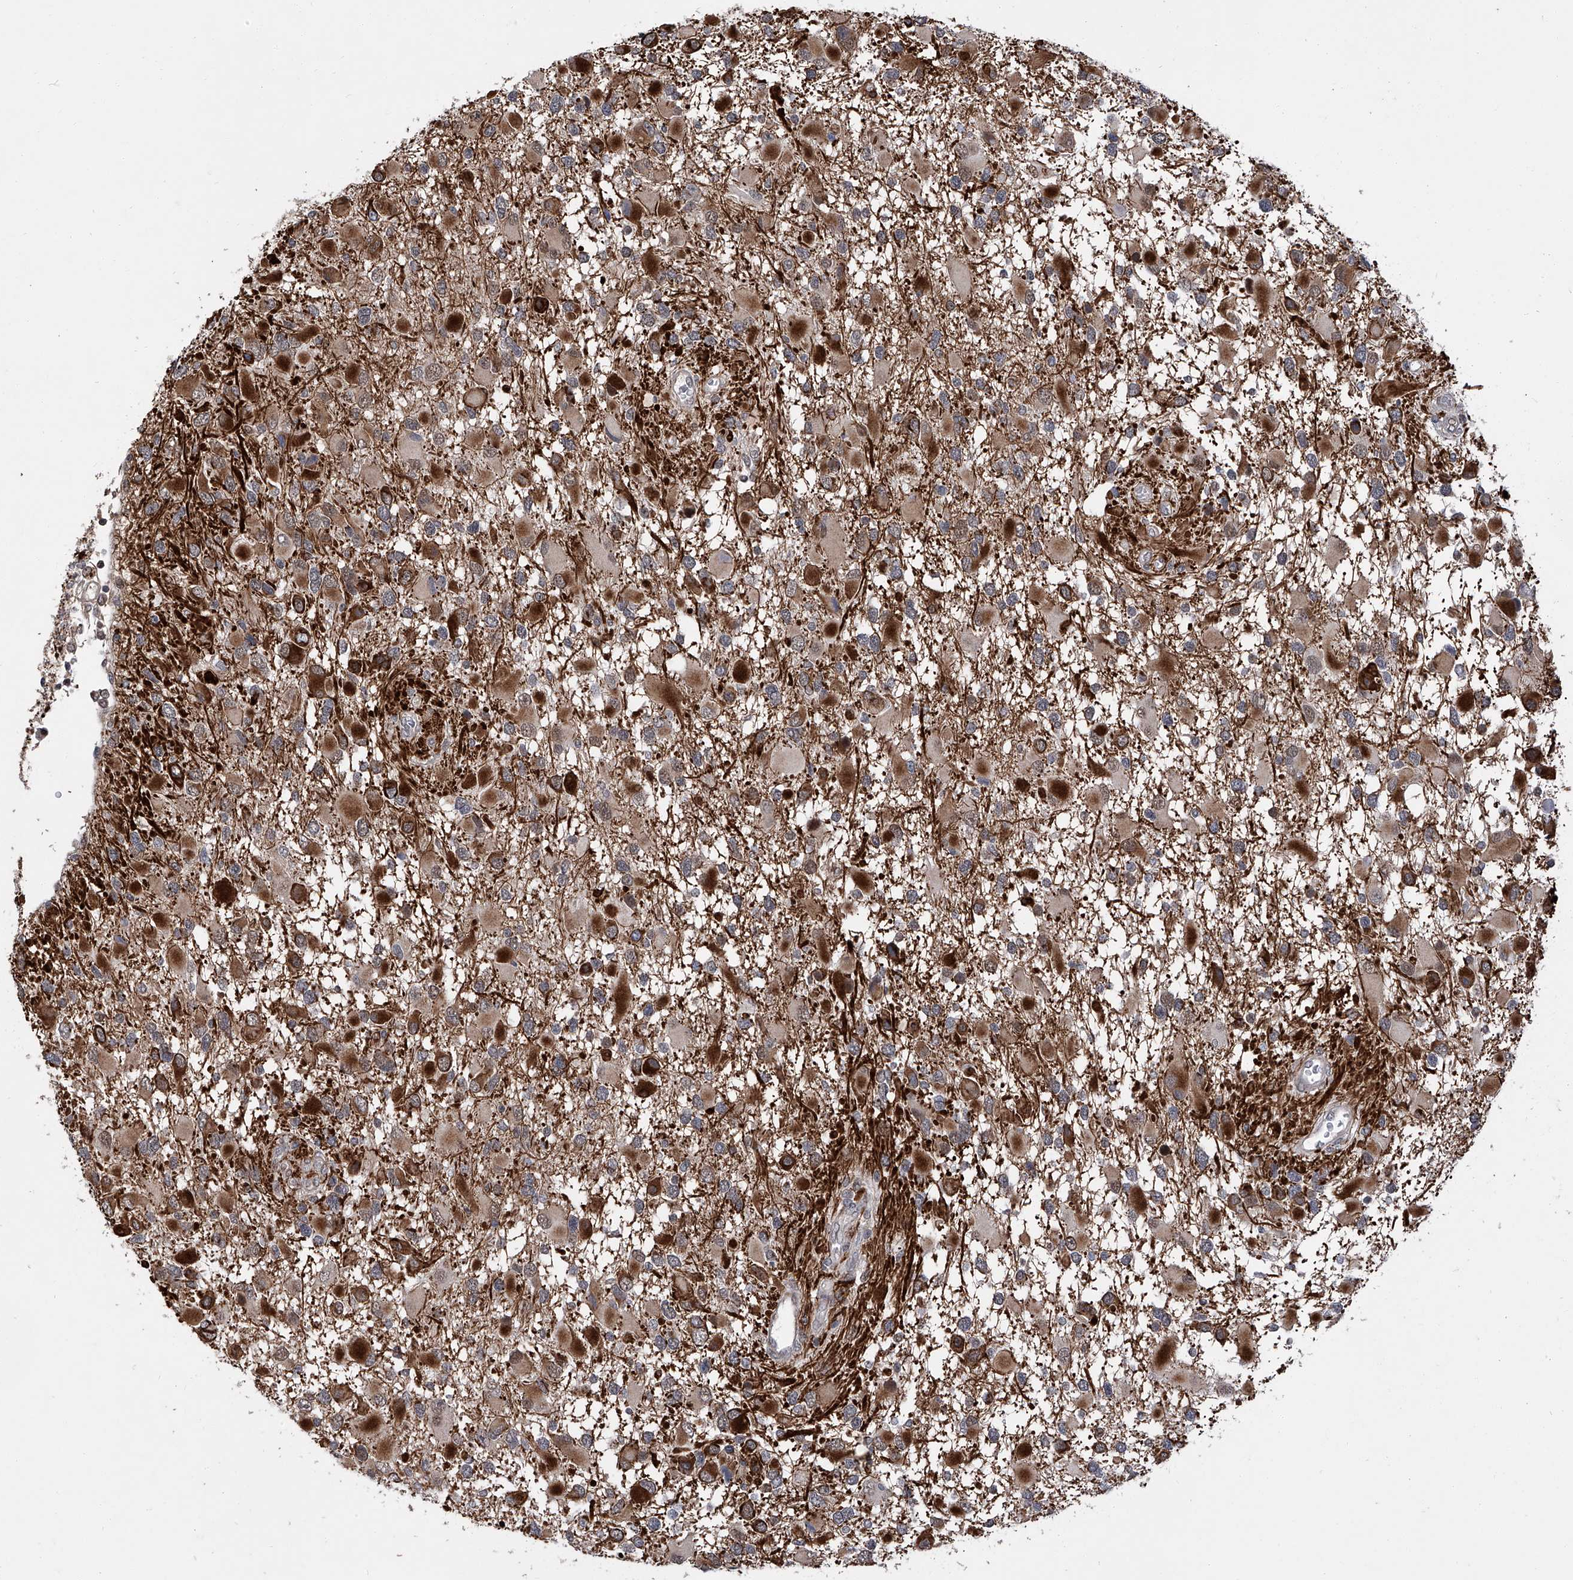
{"staining": {"intensity": "strong", "quantity": "25%-75%", "location": "cytoplasmic/membranous"}, "tissue": "glioma", "cell_type": "Tumor cells", "image_type": "cancer", "snomed": [{"axis": "morphology", "description": "Glioma, malignant, High grade"}, {"axis": "topography", "description": "Brain"}], "caption": "IHC (DAB (3,3'-diaminobenzidine)) staining of human glioma demonstrates strong cytoplasmic/membranous protein expression in approximately 25%-75% of tumor cells.", "gene": "FARP2", "patient": {"sex": "male", "age": 53}}